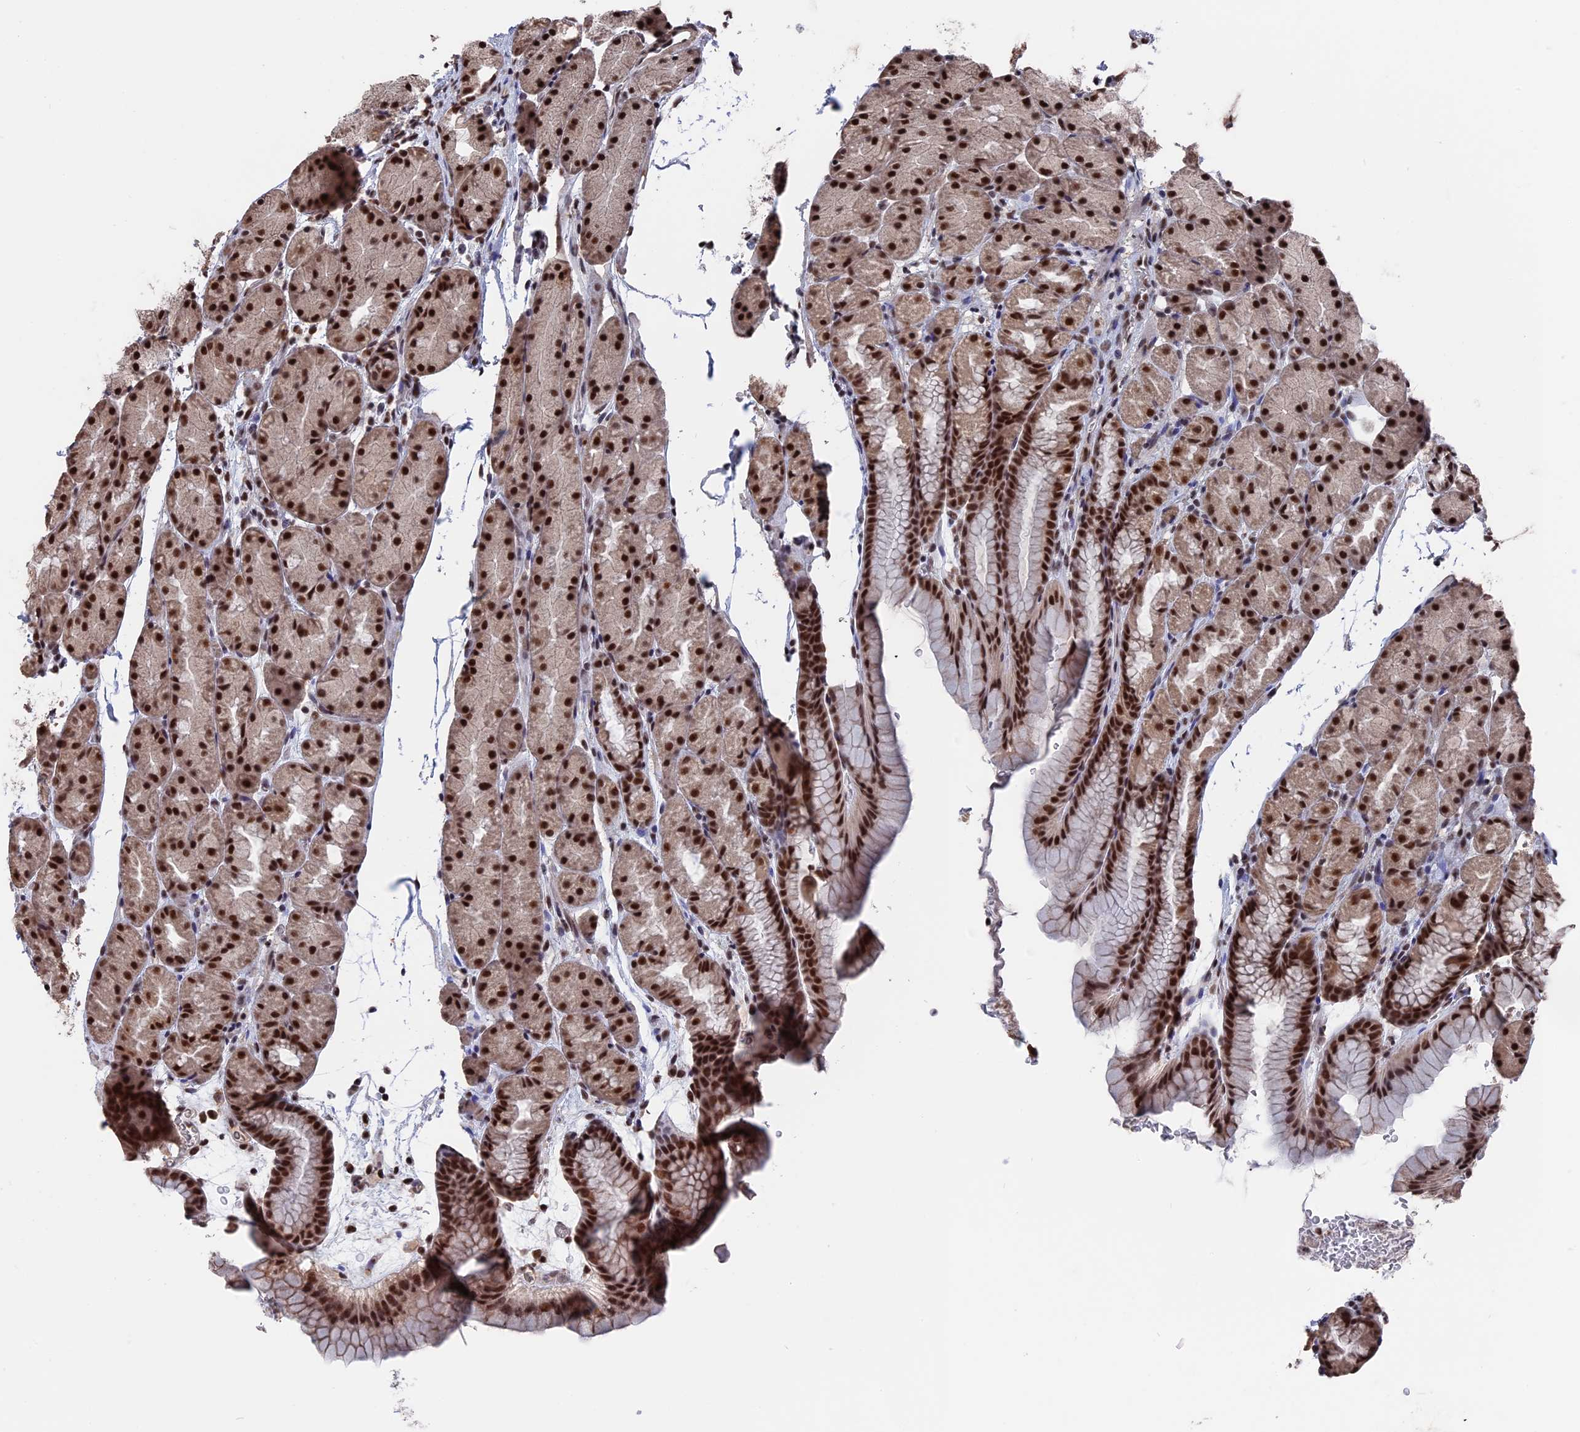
{"staining": {"intensity": "strong", "quantity": ">75%", "location": "cytoplasmic/membranous,nuclear"}, "tissue": "stomach", "cell_type": "Glandular cells", "image_type": "normal", "snomed": [{"axis": "morphology", "description": "Normal tissue, NOS"}, {"axis": "topography", "description": "Stomach, upper"}, {"axis": "topography", "description": "Stomach"}], "caption": "High-power microscopy captured an immunohistochemistry (IHC) histopathology image of unremarkable stomach, revealing strong cytoplasmic/membranous,nuclear staining in approximately >75% of glandular cells. Immunohistochemistry stains the protein of interest in brown and the nuclei are stained blue.", "gene": "SF3A2", "patient": {"sex": "male", "age": 47}}